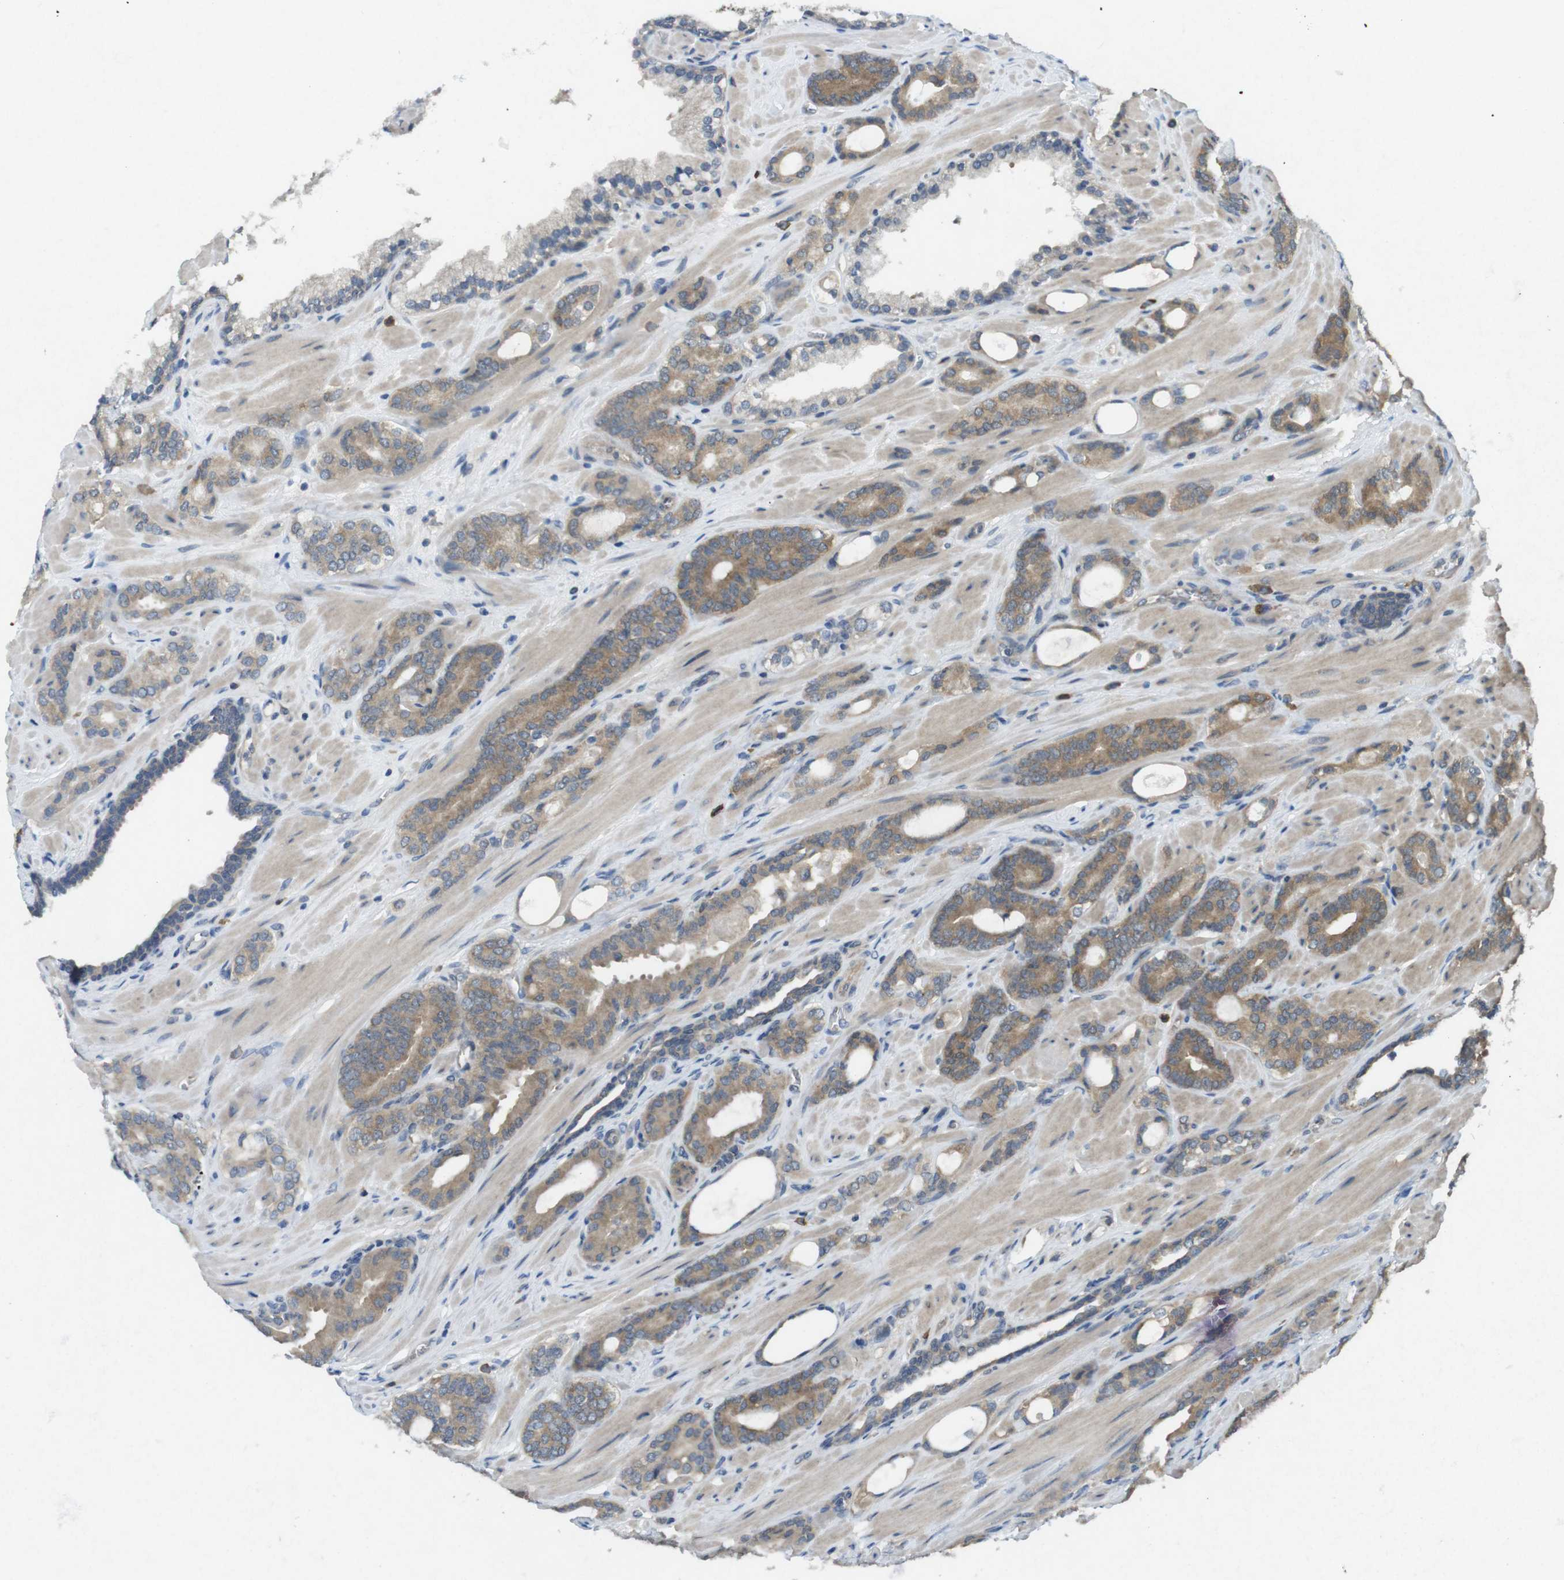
{"staining": {"intensity": "moderate", "quantity": ">75%", "location": "cytoplasmic/membranous"}, "tissue": "prostate cancer", "cell_type": "Tumor cells", "image_type": "cancer", "snomed": [{"axis": "morphology", "description": "Adenocarcinoma, Low grade"}, {"axis": "topography", "description": "Prostate"}], "caption": "Immunohistochemical staining of human prostate low-grade adenocarcinoma exhibits medium levels of moderate cytoplasmic/membranous protein positivity in approximately >75% of tumor cells.", "gene": "SUGT1", "patient": {"sex": "male", "age": 63}}